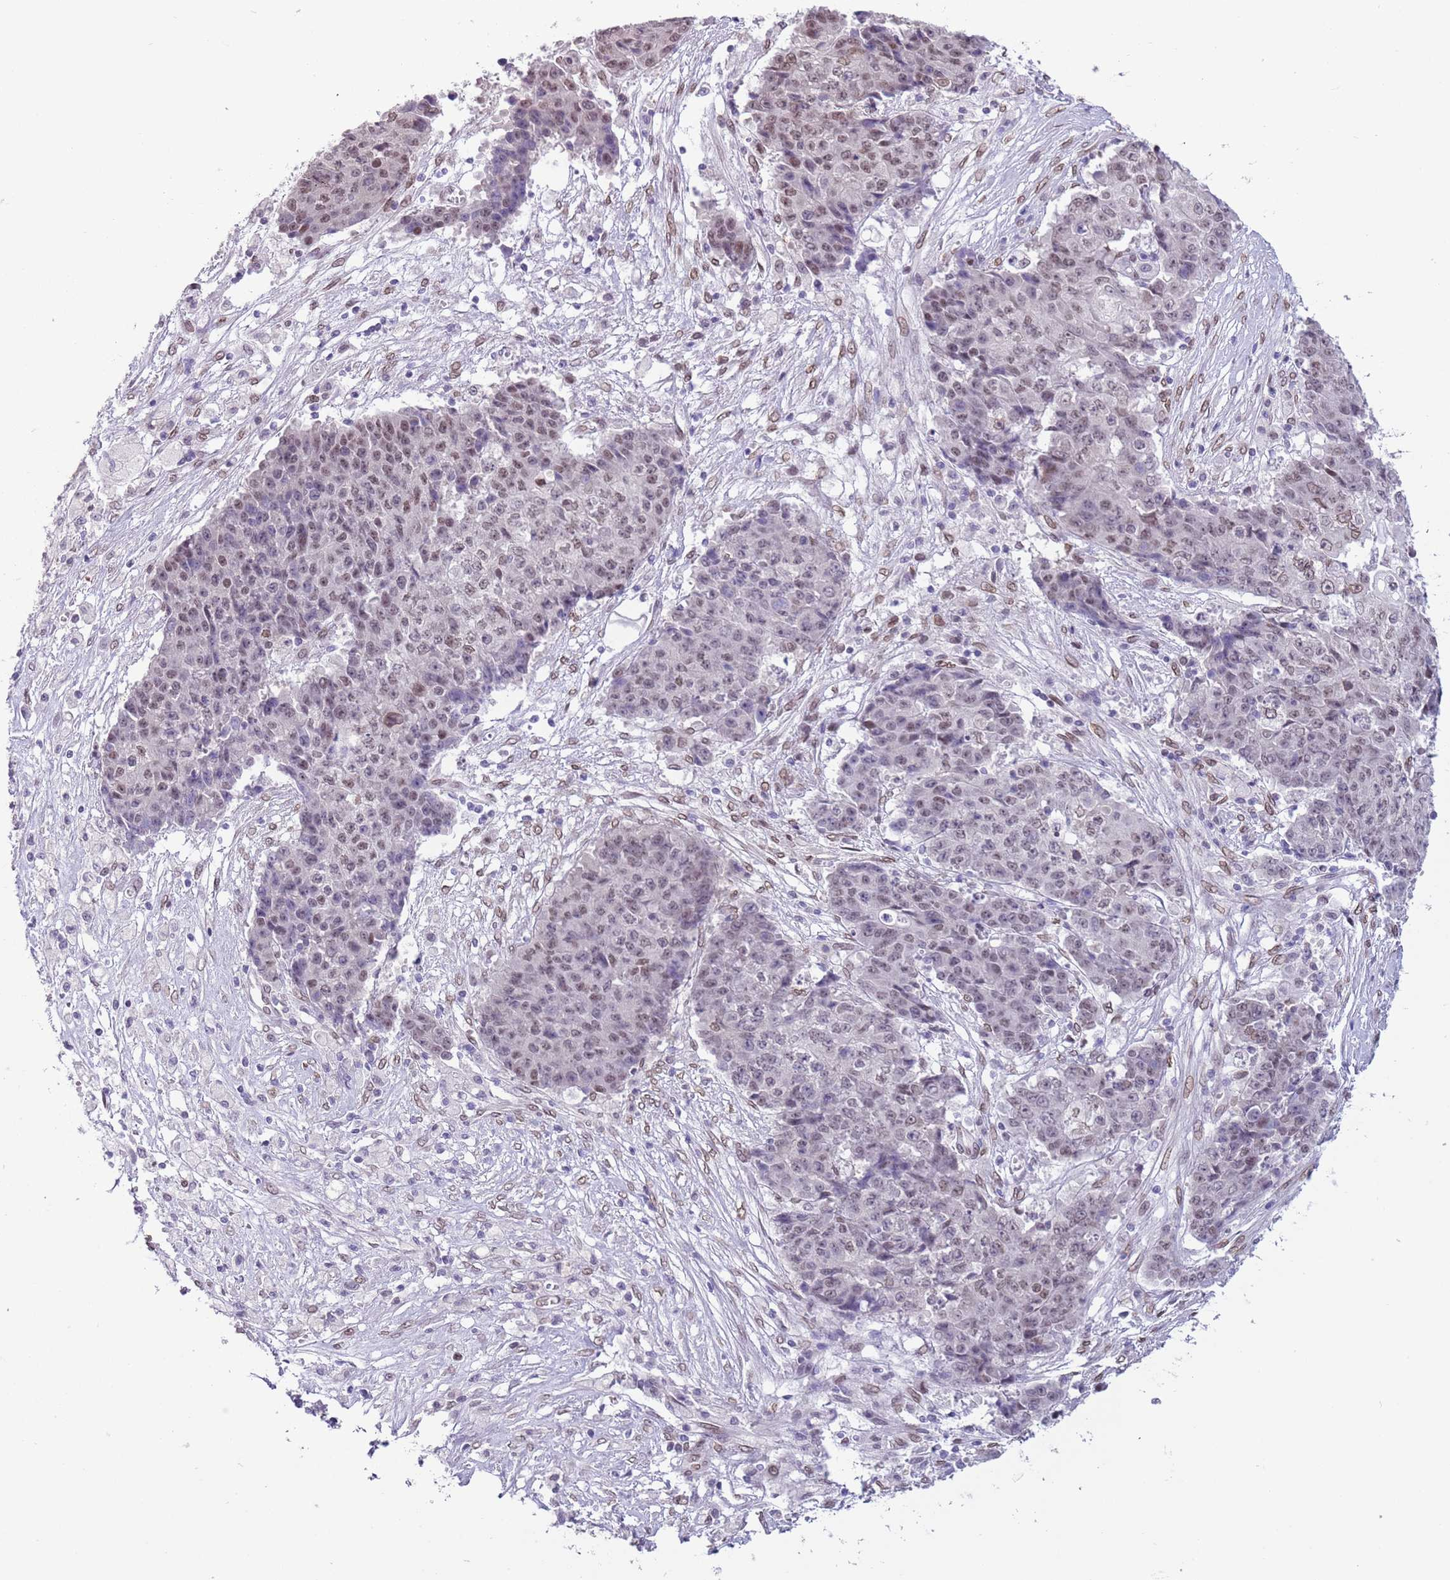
{"staining": {"intensity": "weak", "quantity": "25%-75%", "location": "cytoplasmic/membranous,nuclear"}, "tissue": "ovarian cancer", "cell_type": "Tumor cells", "image_type": "cancer", "snomed": [{"axis": "morphology", "description": "Carcinoma, endometroid"}, {"axis": "topography", "description": "Ovary"}], "caption": "Immunohistochemical staining of human ovarian endometroid carcinoma demonstrates weak cytoplasmic/membranous and nuclear protein expression in approximately 25%-75% of tumor cells. (IHC, brightfield microscopy, high magnification).", "gene": "ZGLP1", "patient": {"sex": "female", "age": 42}}